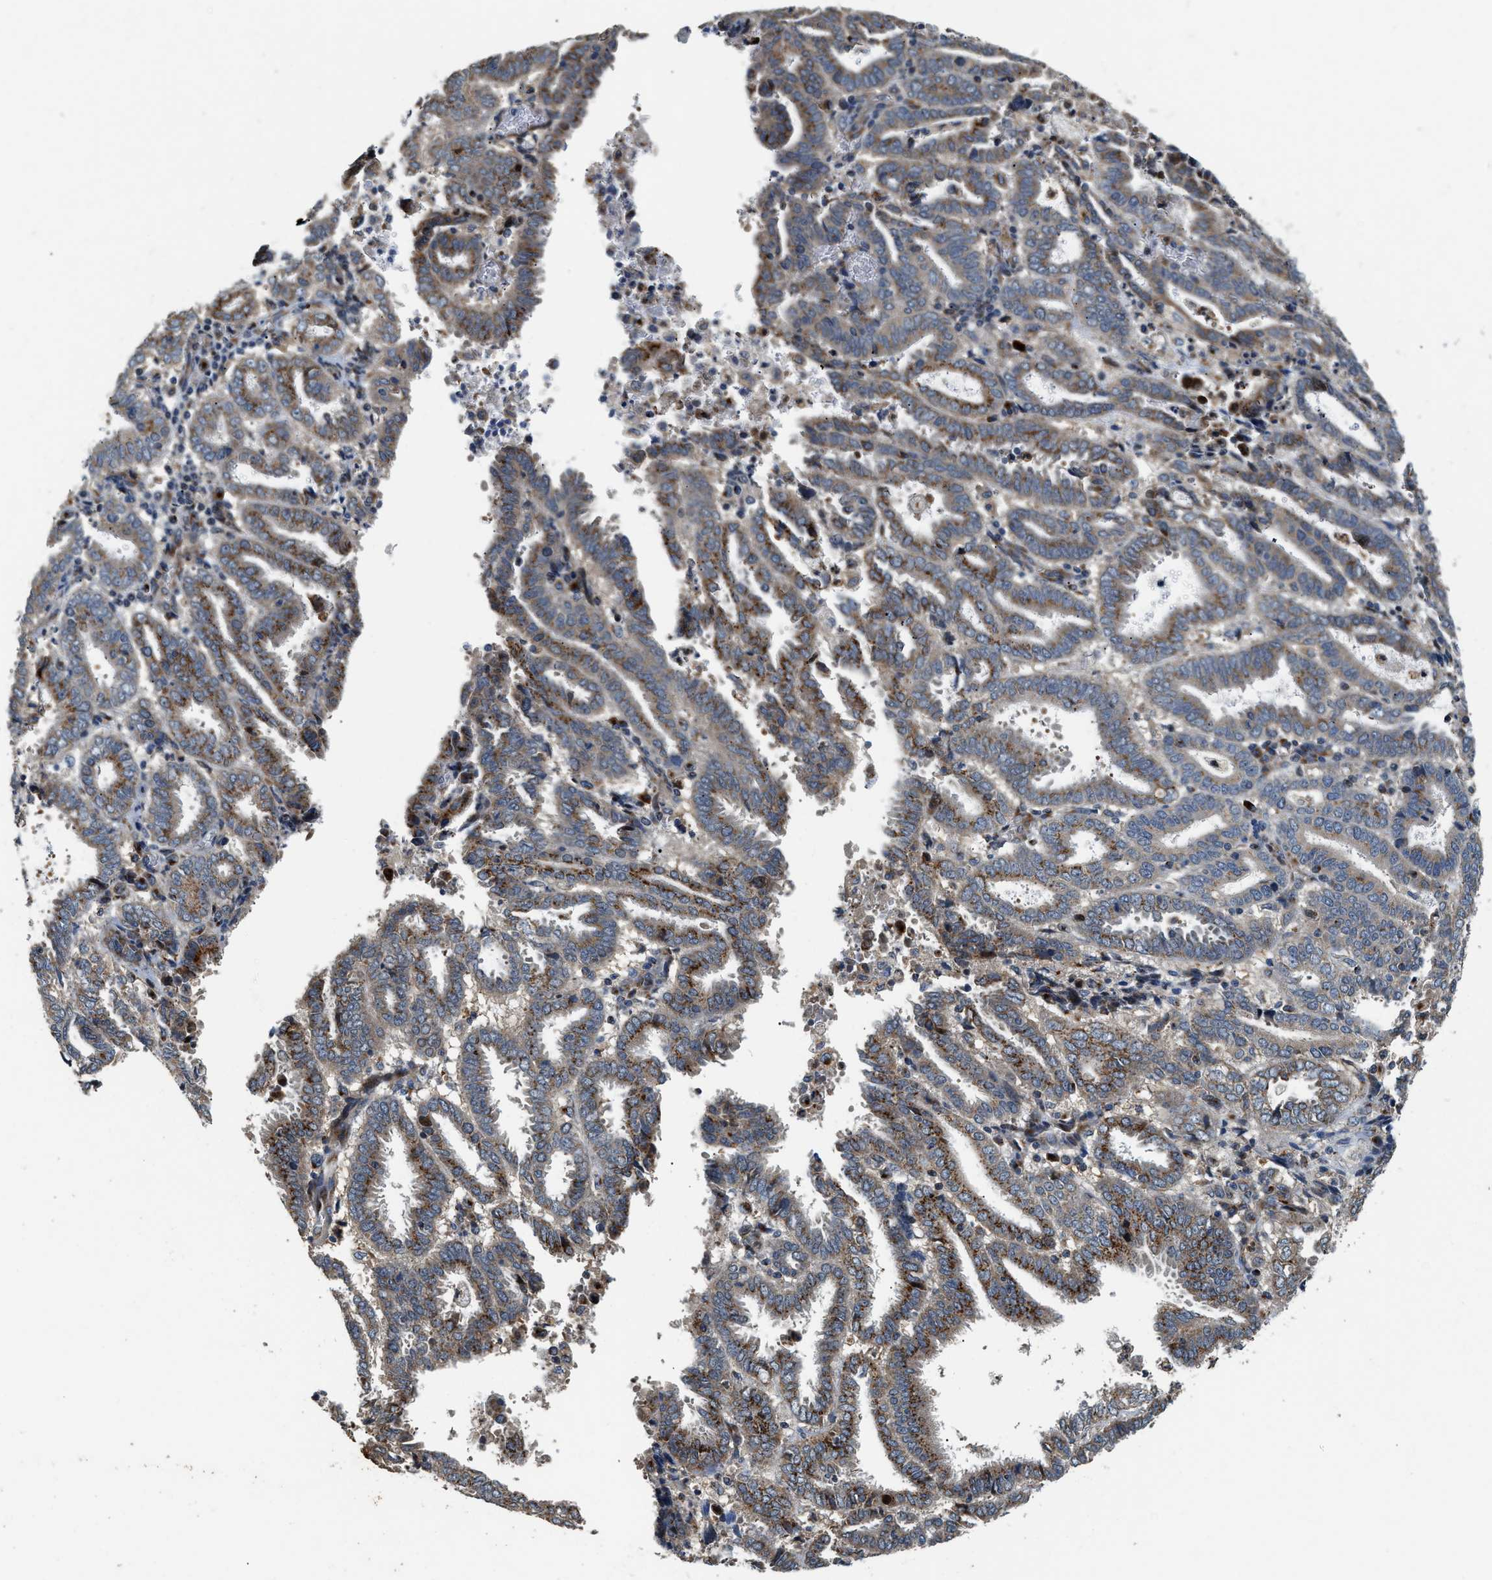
{"staining": {"intensity": "moderate", "quantity": ">75%", "location": "cytoplasmic/membranous"}, "tissue": "endometrial cancer", "cell_type": "Tumor cells", "image_type": "cancer", "snomed": [{"axis": "morphology", "description": "Adenocarcinoma, NOS"}, {"axis": "topography", "description": "Uterus"}], "caption": "Approximately >75% of tumor cells in adenocarcinoma (endometrial) exhibit moderate cytoplasmic/membranous protein expression as visualized by brown immunohistochemical staining.", "gene": "FUT8", "patient": {"sex": "female", "age": 83}}